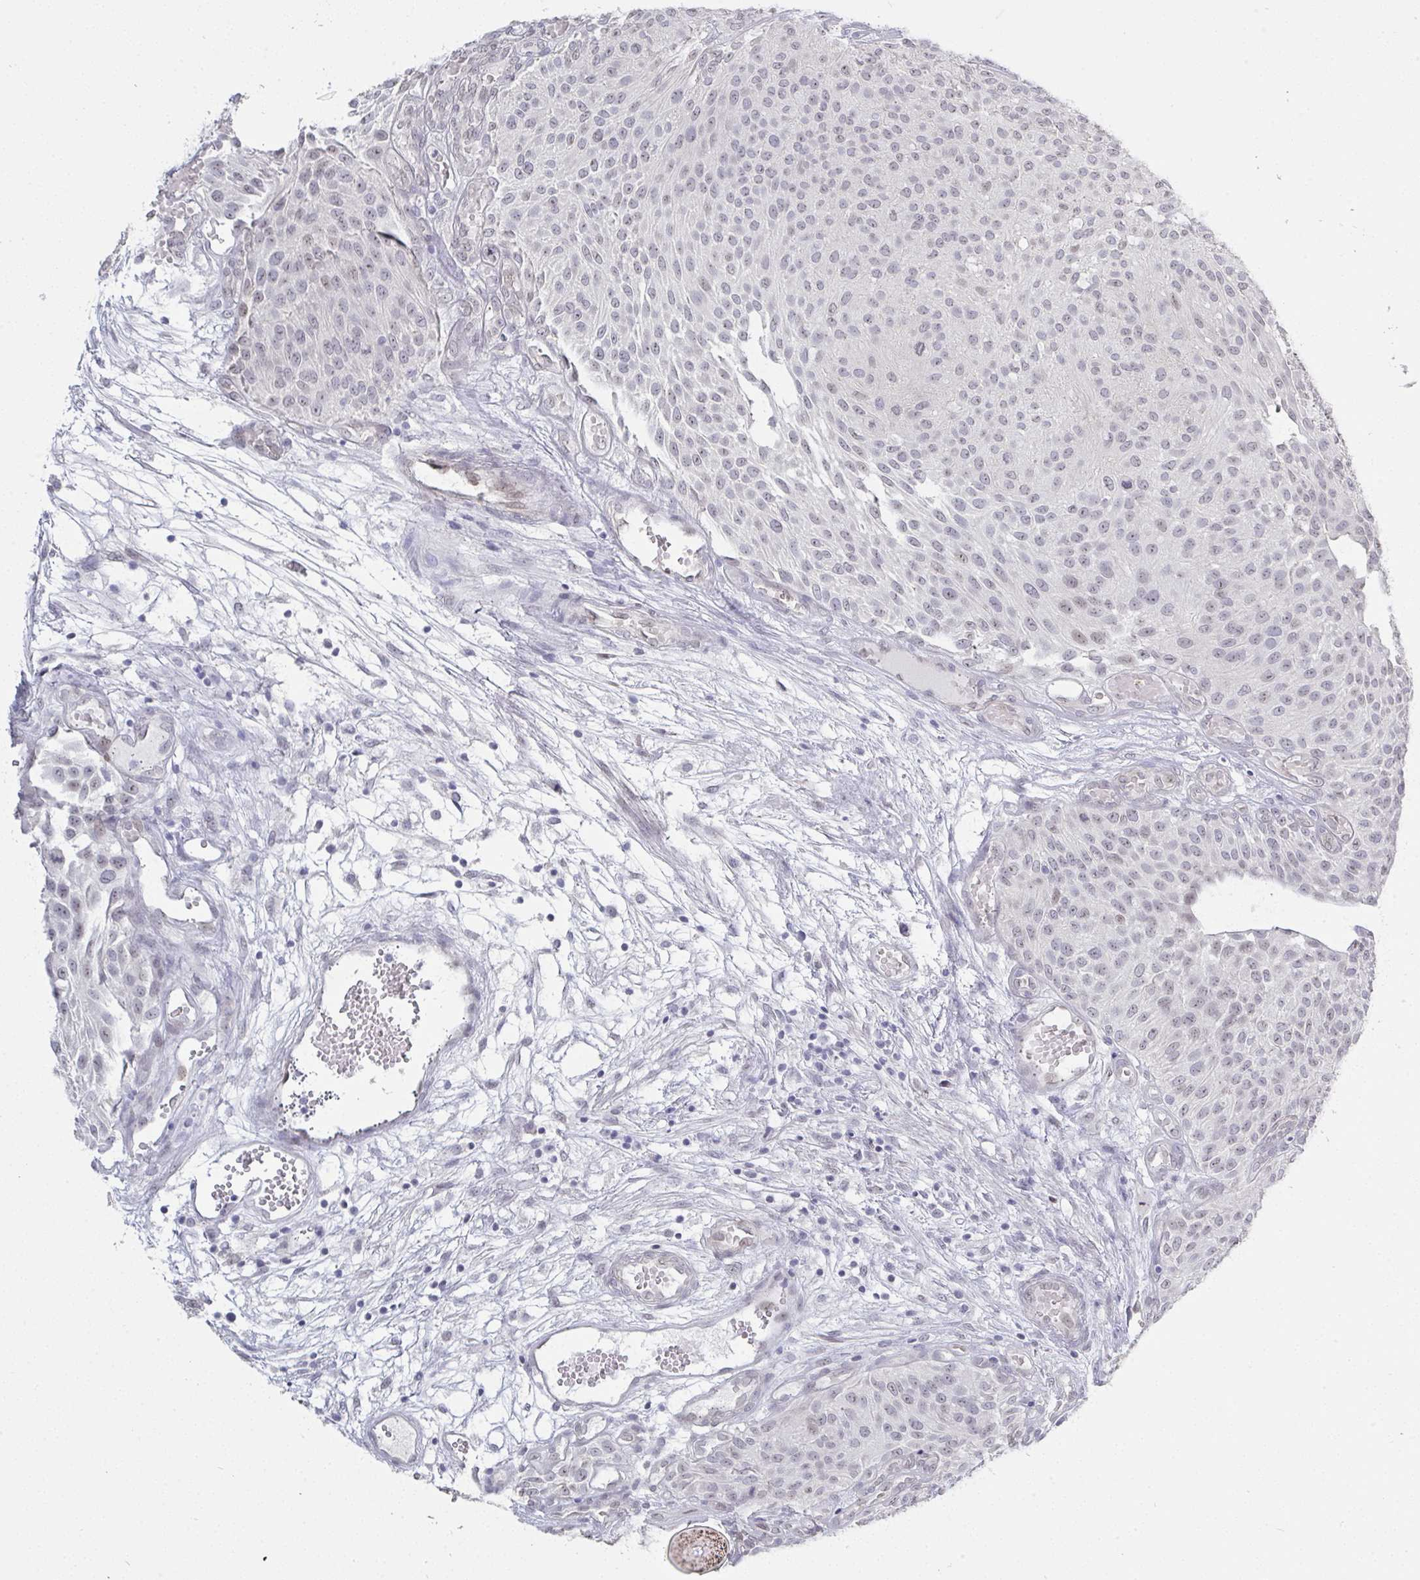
{"staining": {"intensity": "weak", "quantity": ">75%", "location": "nuclear"}, "tissue": "urothelial cancer", "cell_type": "Tumor cells", "image_type": "cancer", "snomed": [{"axis": "morphology", "description": "Urothelial carcinoma, NOS"}, {"axis": "topography", "description": "Urinary bladder"}], "caption": "Immunohistochemistry (IHC) micrograph of human transitional cell carcinoma stained for a protein (brown), which shows low levels of weak nuclear positivity in about >75% of tumor cells.", "gene": "MFSD4A", "patient": {"sex": "male", "age": 84}}